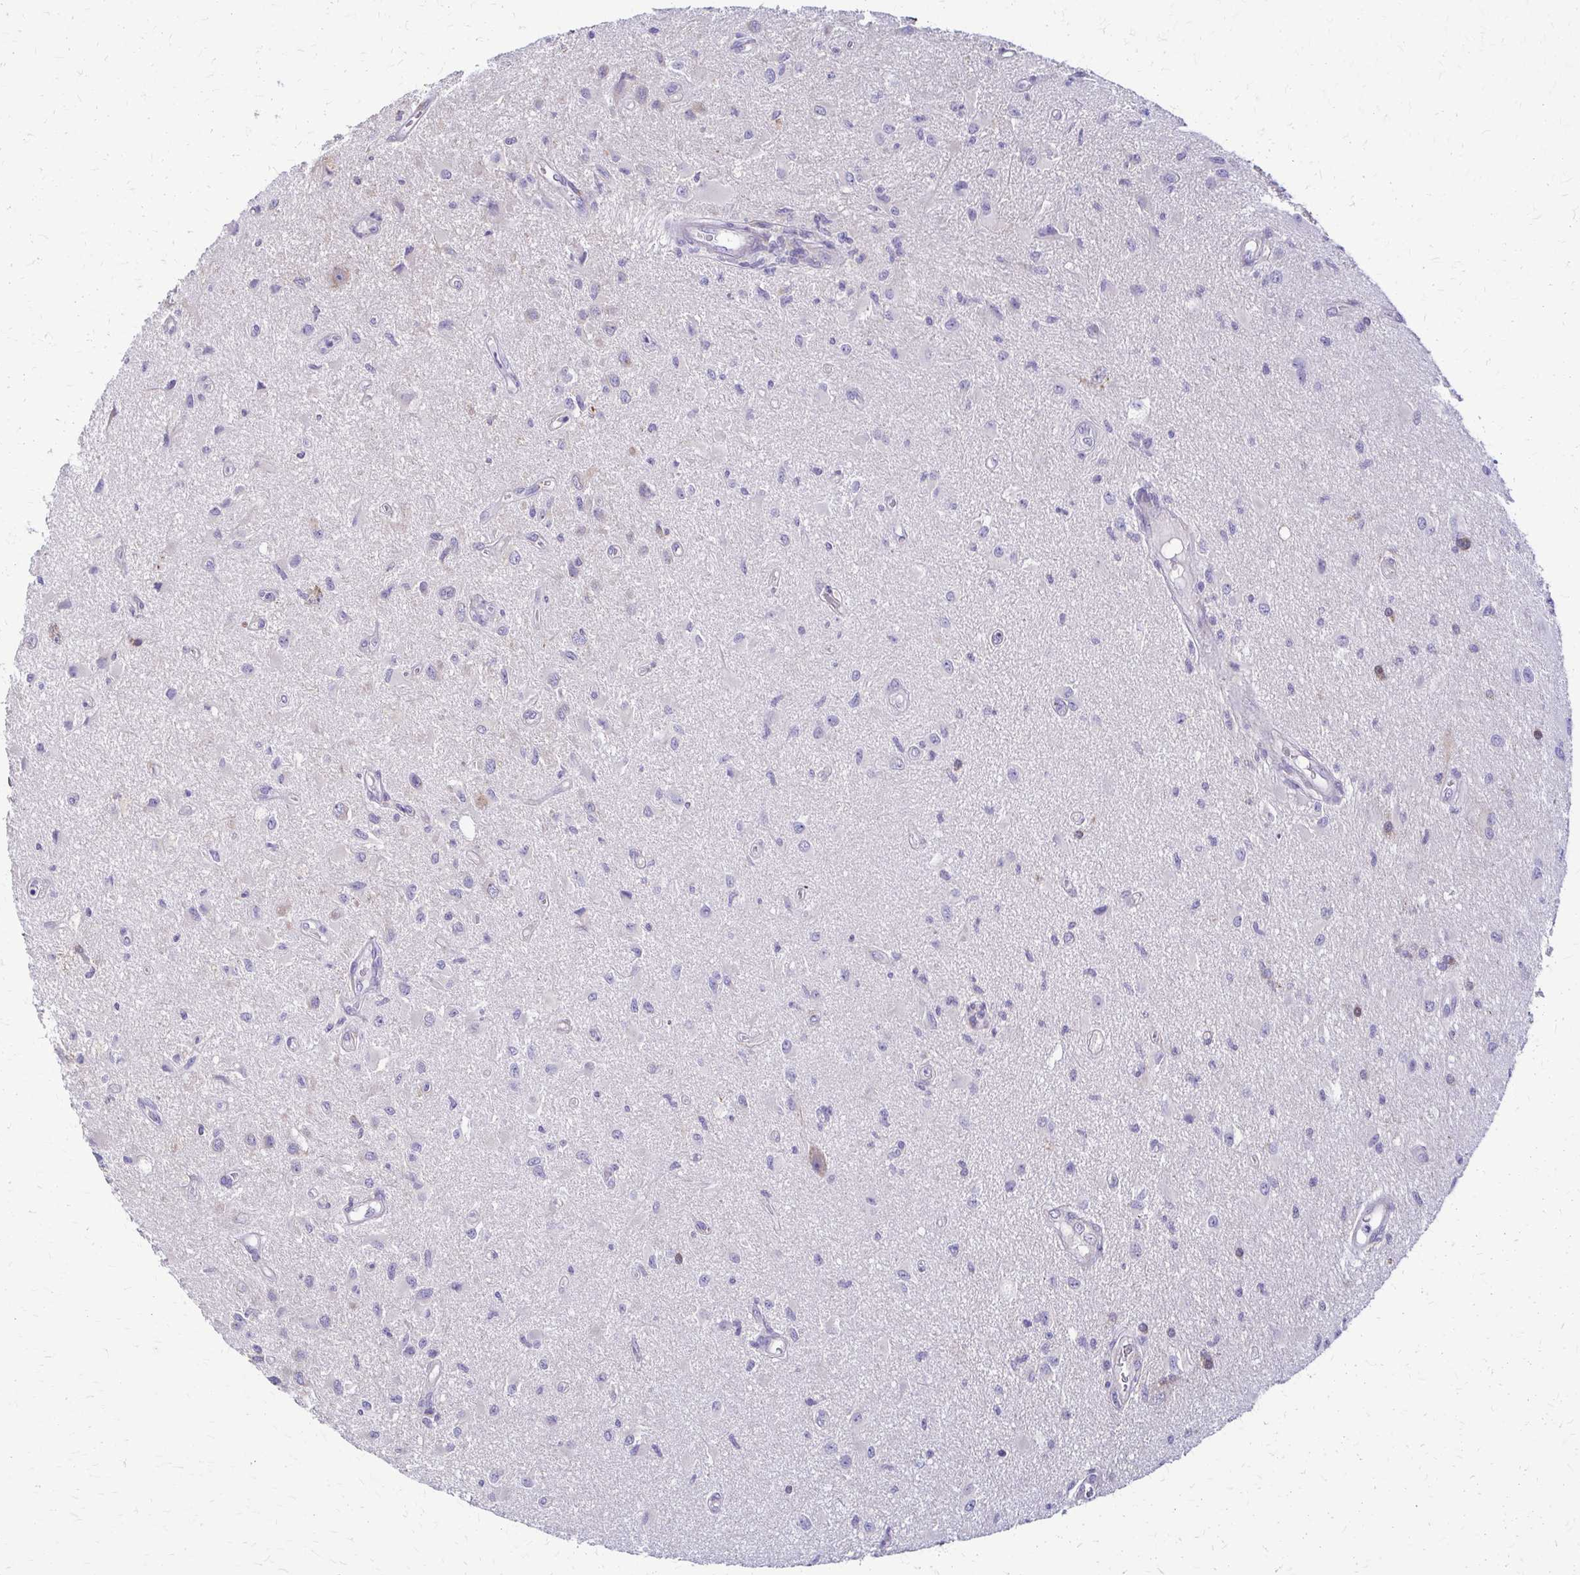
{"staining": {"intensity": "negative", "quantity": "none", "location": "none"}, "tissue": "glioma", "cell_type": "Tumor cells", "image_type": "cancer", "snomed": [{"axis": "morphology", "description": "Glioma, malignant, High grade"}, {"axis": "topography", "description": "Brain"}], "caption": "Immunohistochemistry micrograph of glioma stained for a protein (brown), which displays no staining in tumor cells.", "gene": "SAMD13", "patient": {"sex": "male", "age": 67}}